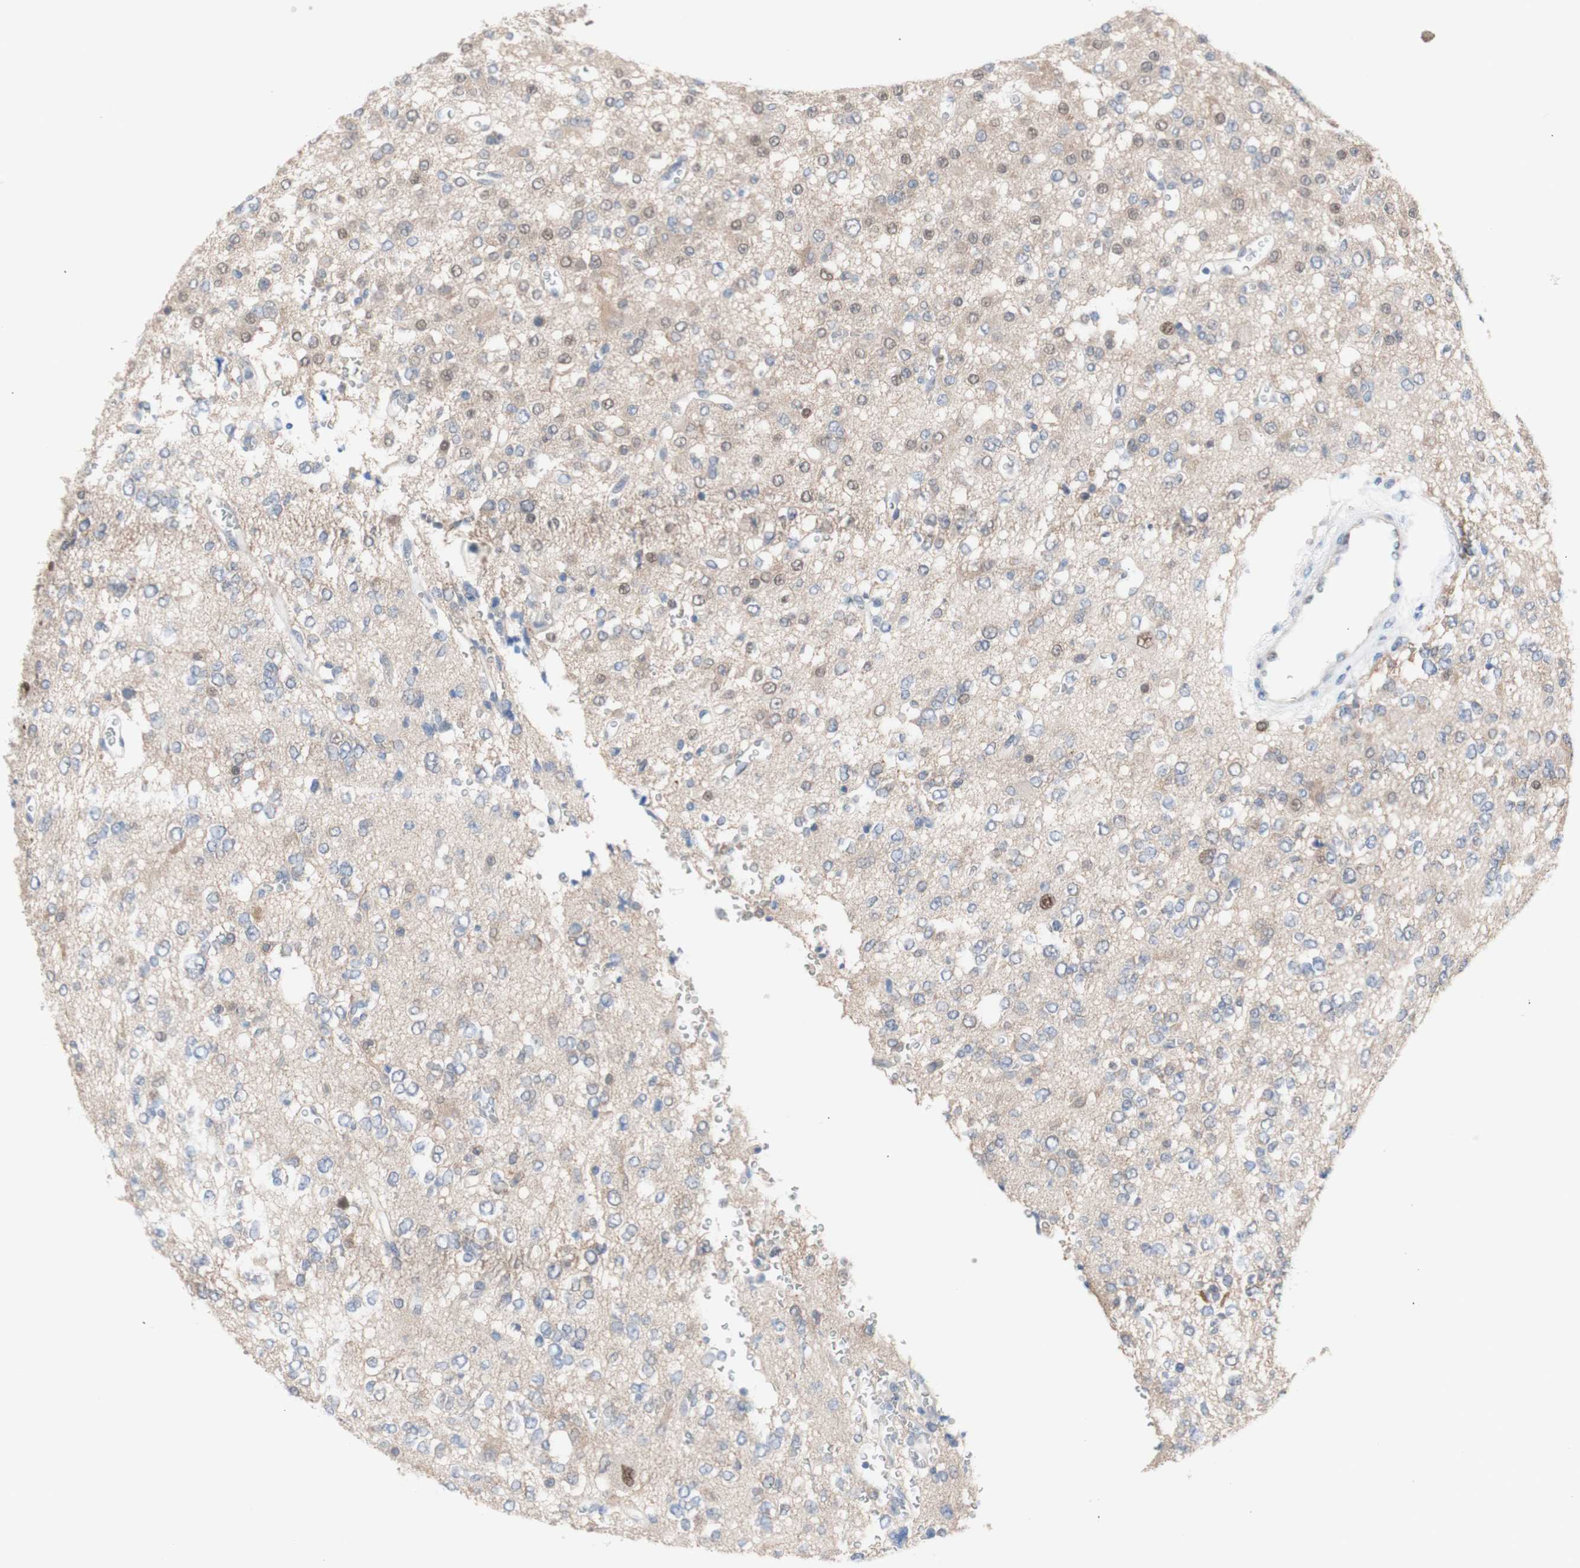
{"staining": {"intensity": "weak", "quantity": "<25%", "location": "cytoplasmic/membranous"}, "tissue": "glioma", "cell_type": "Tumor cells", "image_type": "cancer", "snomed": [{"axis": "morphology", "description": "Glioma, malignant, Low grade"}, {"axis": "topography", "description": "Brain"}], "caption": "Immunohistochemical staining of glioma demonstrates no significant expression in tumor cells.", "gene": "PRMT5", "patient": {"sex": "male", "age": 38}}